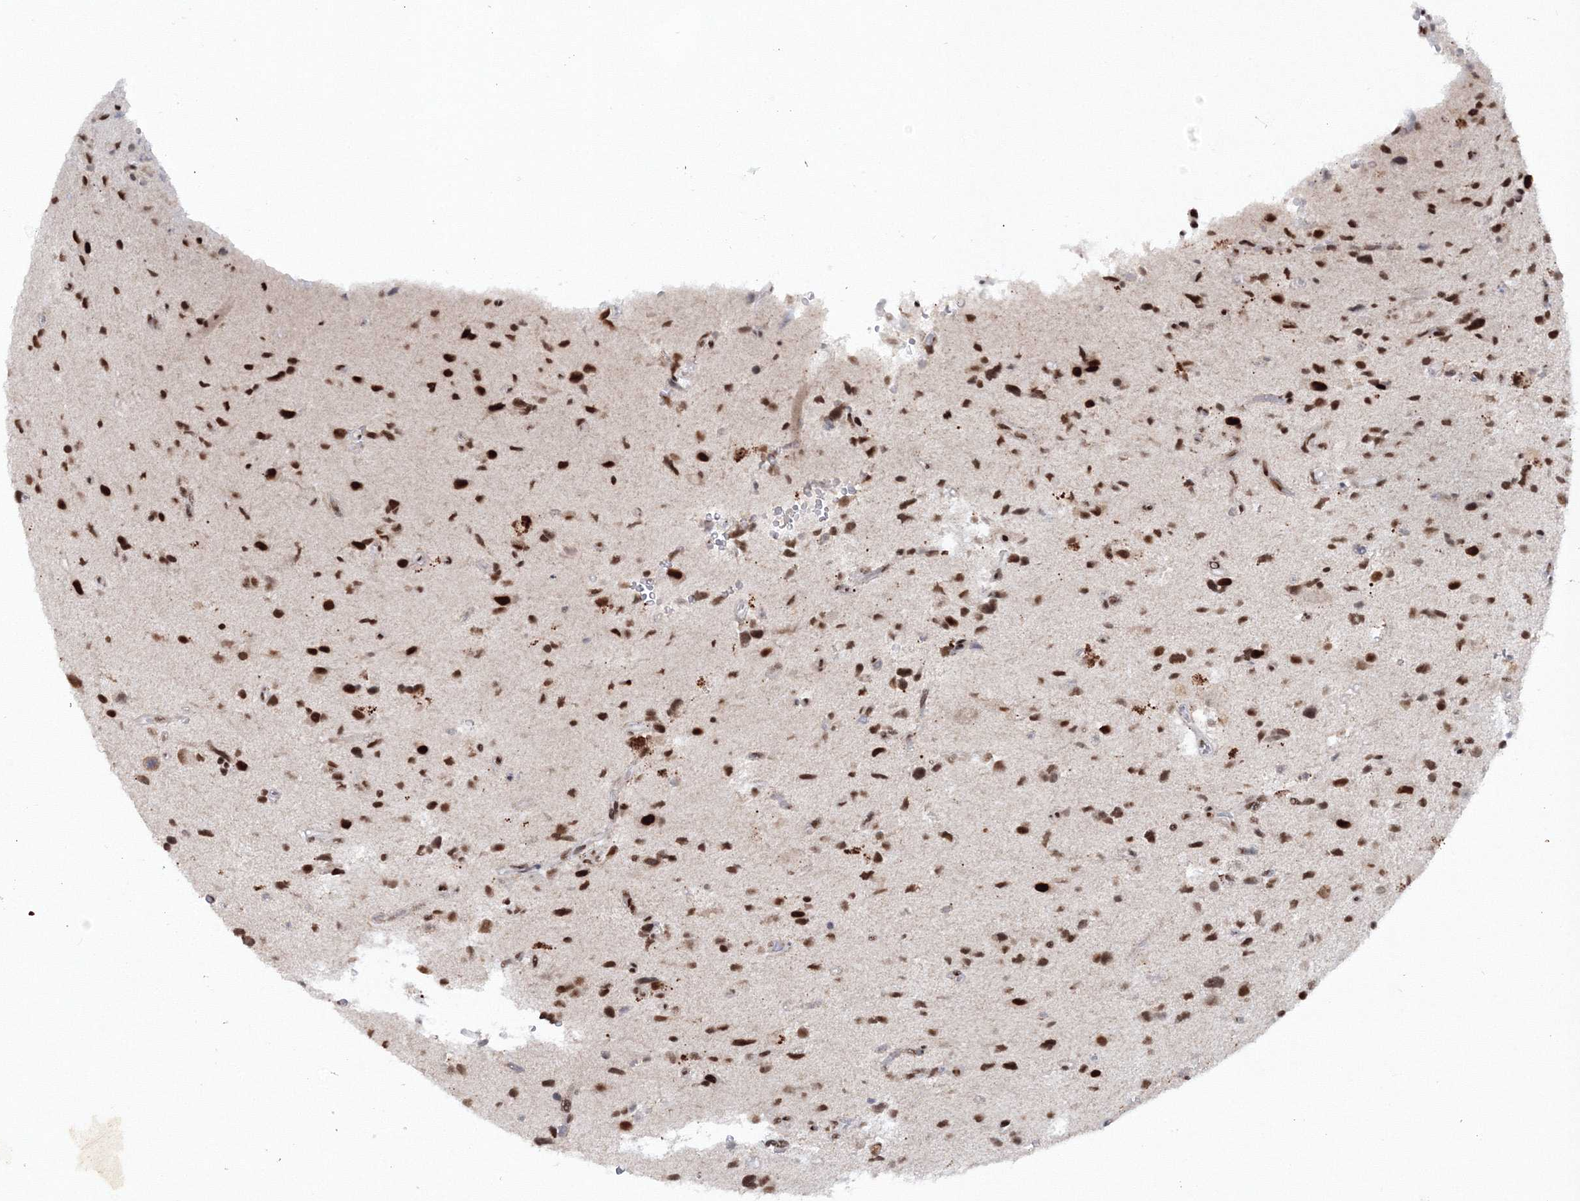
{"staining": {"intensity": "moderate", "quantity": ">75%", "location": "nuclear"}, "tissue": "glioma", "cell_type": "Tumor cells", "image_type": "cancer", "snomed": [{"axis": "morphology", "description": "Glioma, malignant, High grade"}, {"axis": "topography", "description": "Brain"}], "caption": "Brown immunohistochemical staining in high-grade glioma (malignant) demonstrates moderate nuclear expression in approximately >75% of tumor cells. (Brightfield microscopy of DAB IHC at high magnification).", "gene": "C3orf33", "patient": {"sex": "male", "age": 33}}